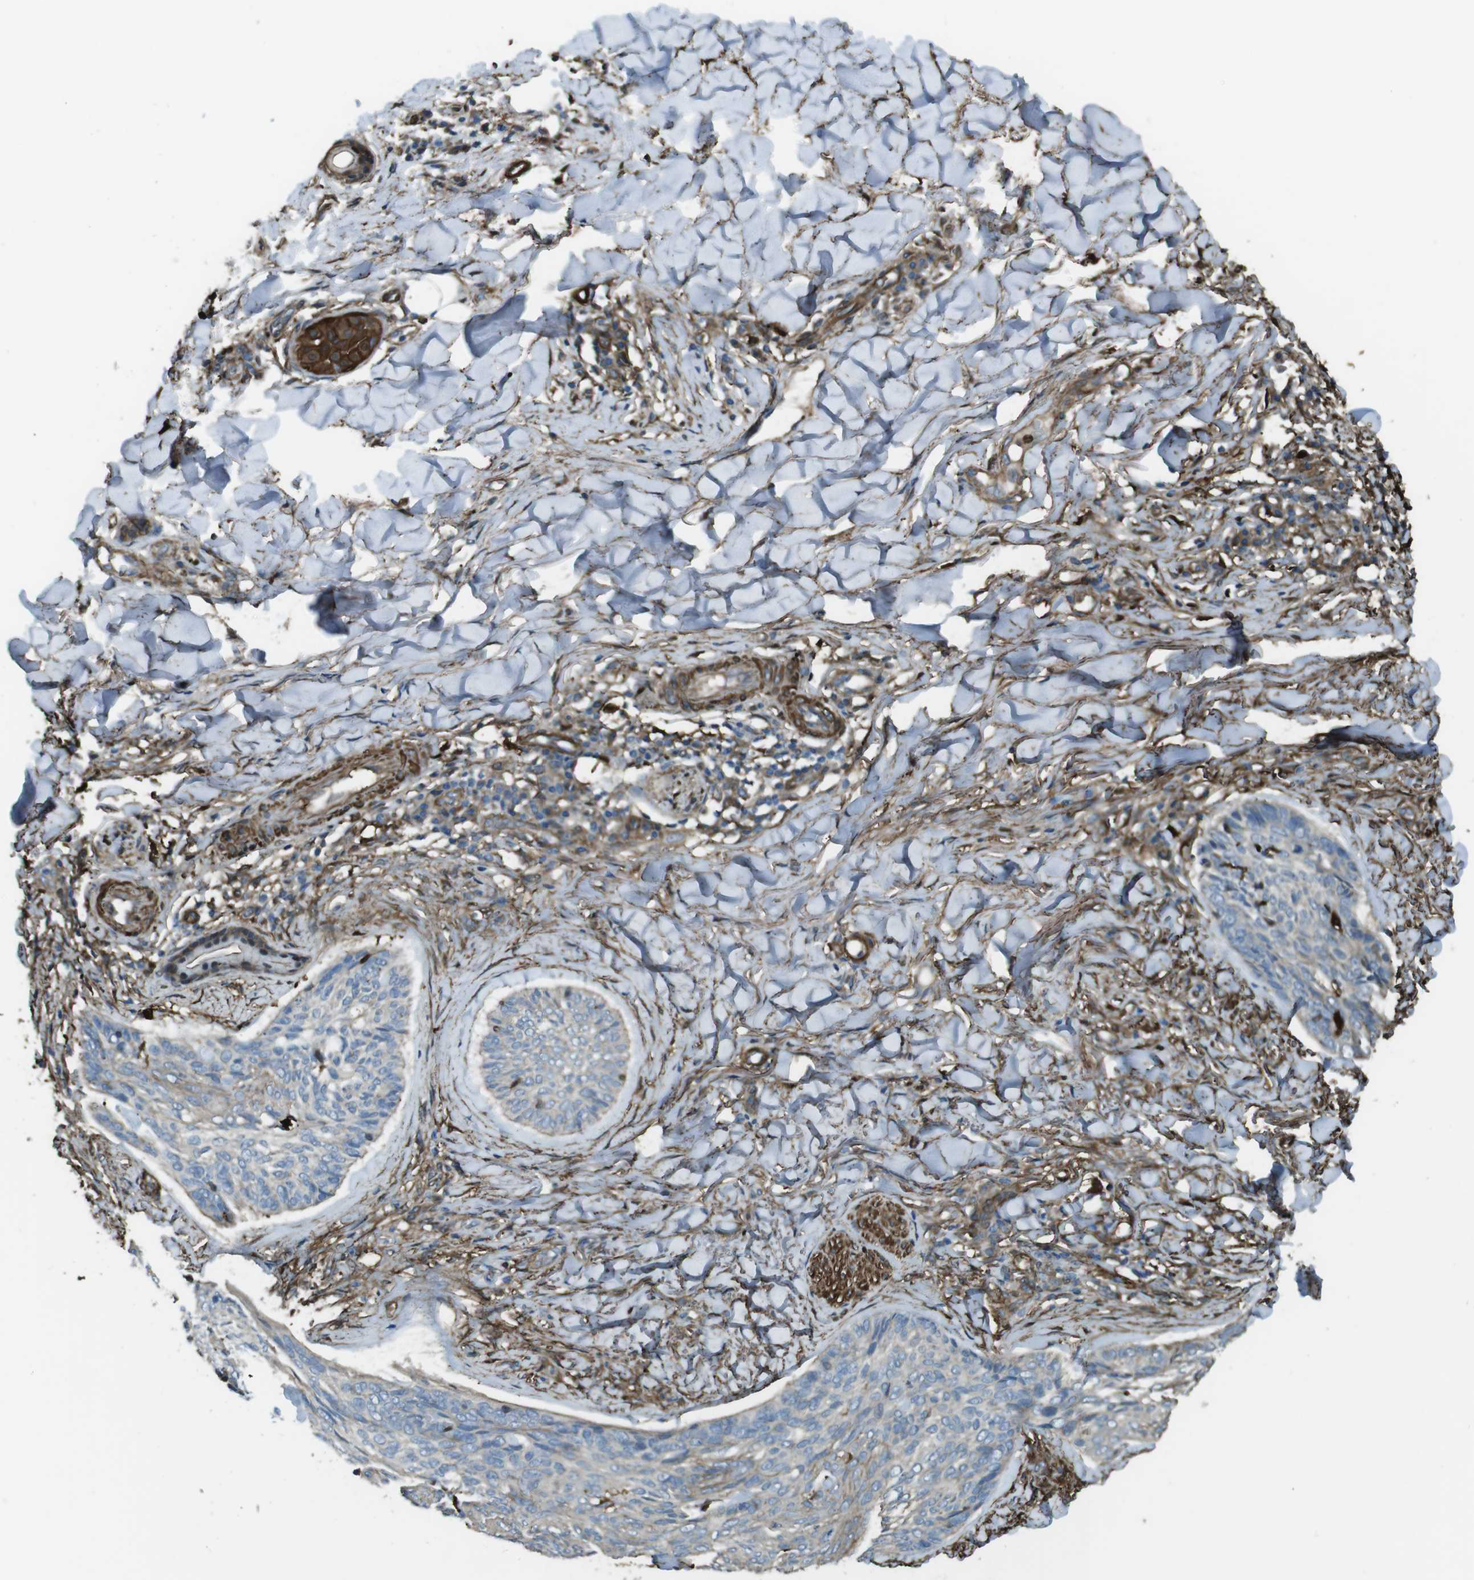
{"staining": {"intensity": "weak", "quantity": "<25%", "location": "cytoplasmic/membranous"}, "tissue": "skin cancer", "cell_type": "Tumor cells", "image_type": "cancer", "snomed": [{"axis": "morphology", "description": "Basal cell carcinoma"}, {"axis": "topography", "description": "Skin"}], "caption": "There is no significant positivity in tumor cells of skin basal cell carcinoma.", "gene": "SFT2D1", "patient": {"sex": "male", "age": 43}}